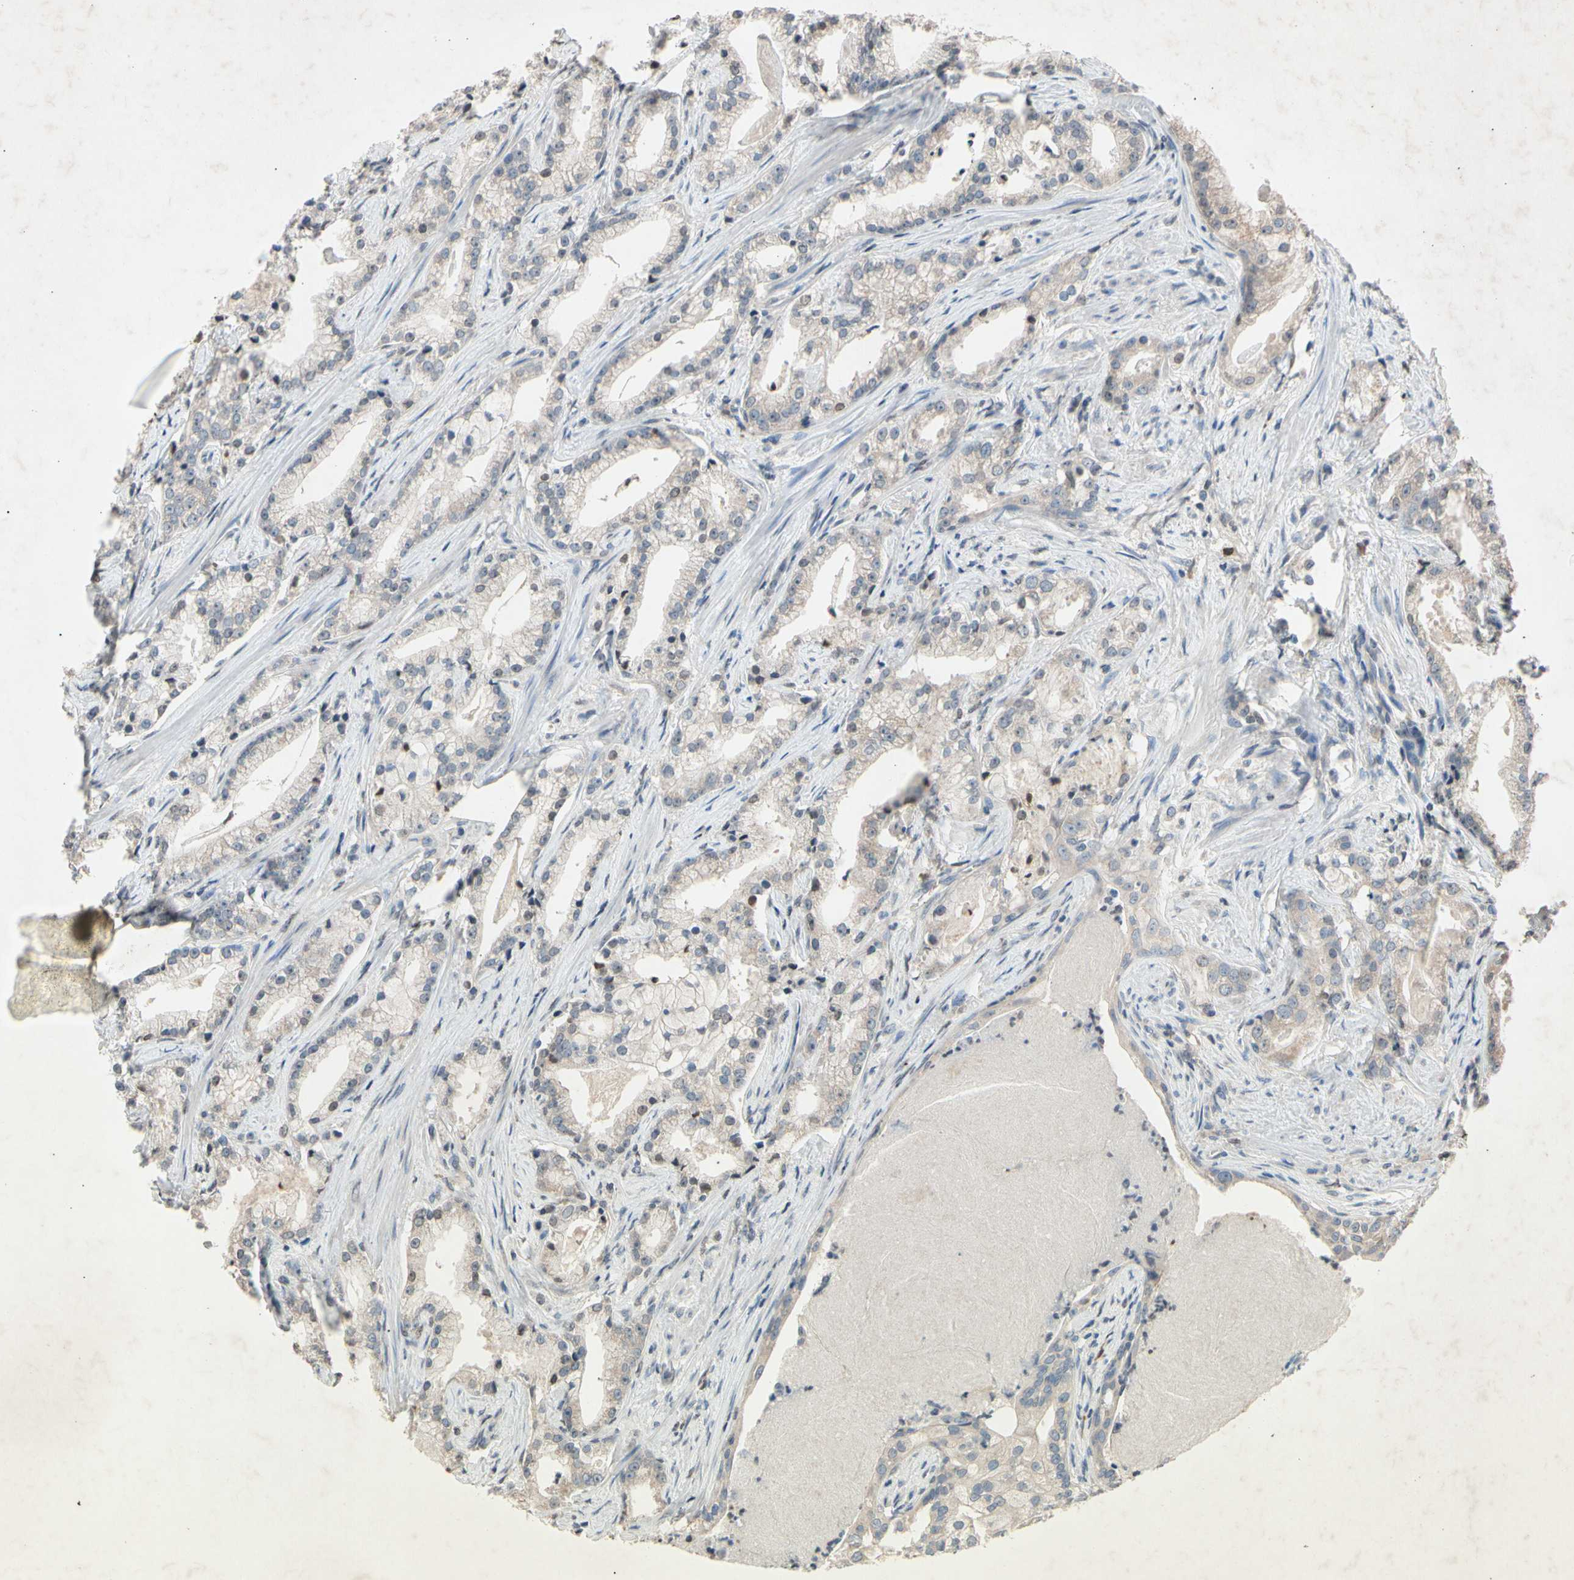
{"staining": {"intensity": "weak", "quantity": ">75%", "location": "cytoplasmic/membranous"}, "tissue": "prostate cancer", "cell_type": "Tumor cells", "image_type": "cancer", "snomed": [{"axis": "morphology", "description": "Adenocarcinoma, Low grade"}, {"axis": "topography", "description": "Prostate"}], "caption": "A high-resolution micrograph shows immunohistochemistry (IHC) staining of prostate cancer, which displays weak cytoplasmic/membranous expression in approximately >75% of tumor cells.", "gene": "PRDX4", "patient": {"sex": "male", "age": 59}}